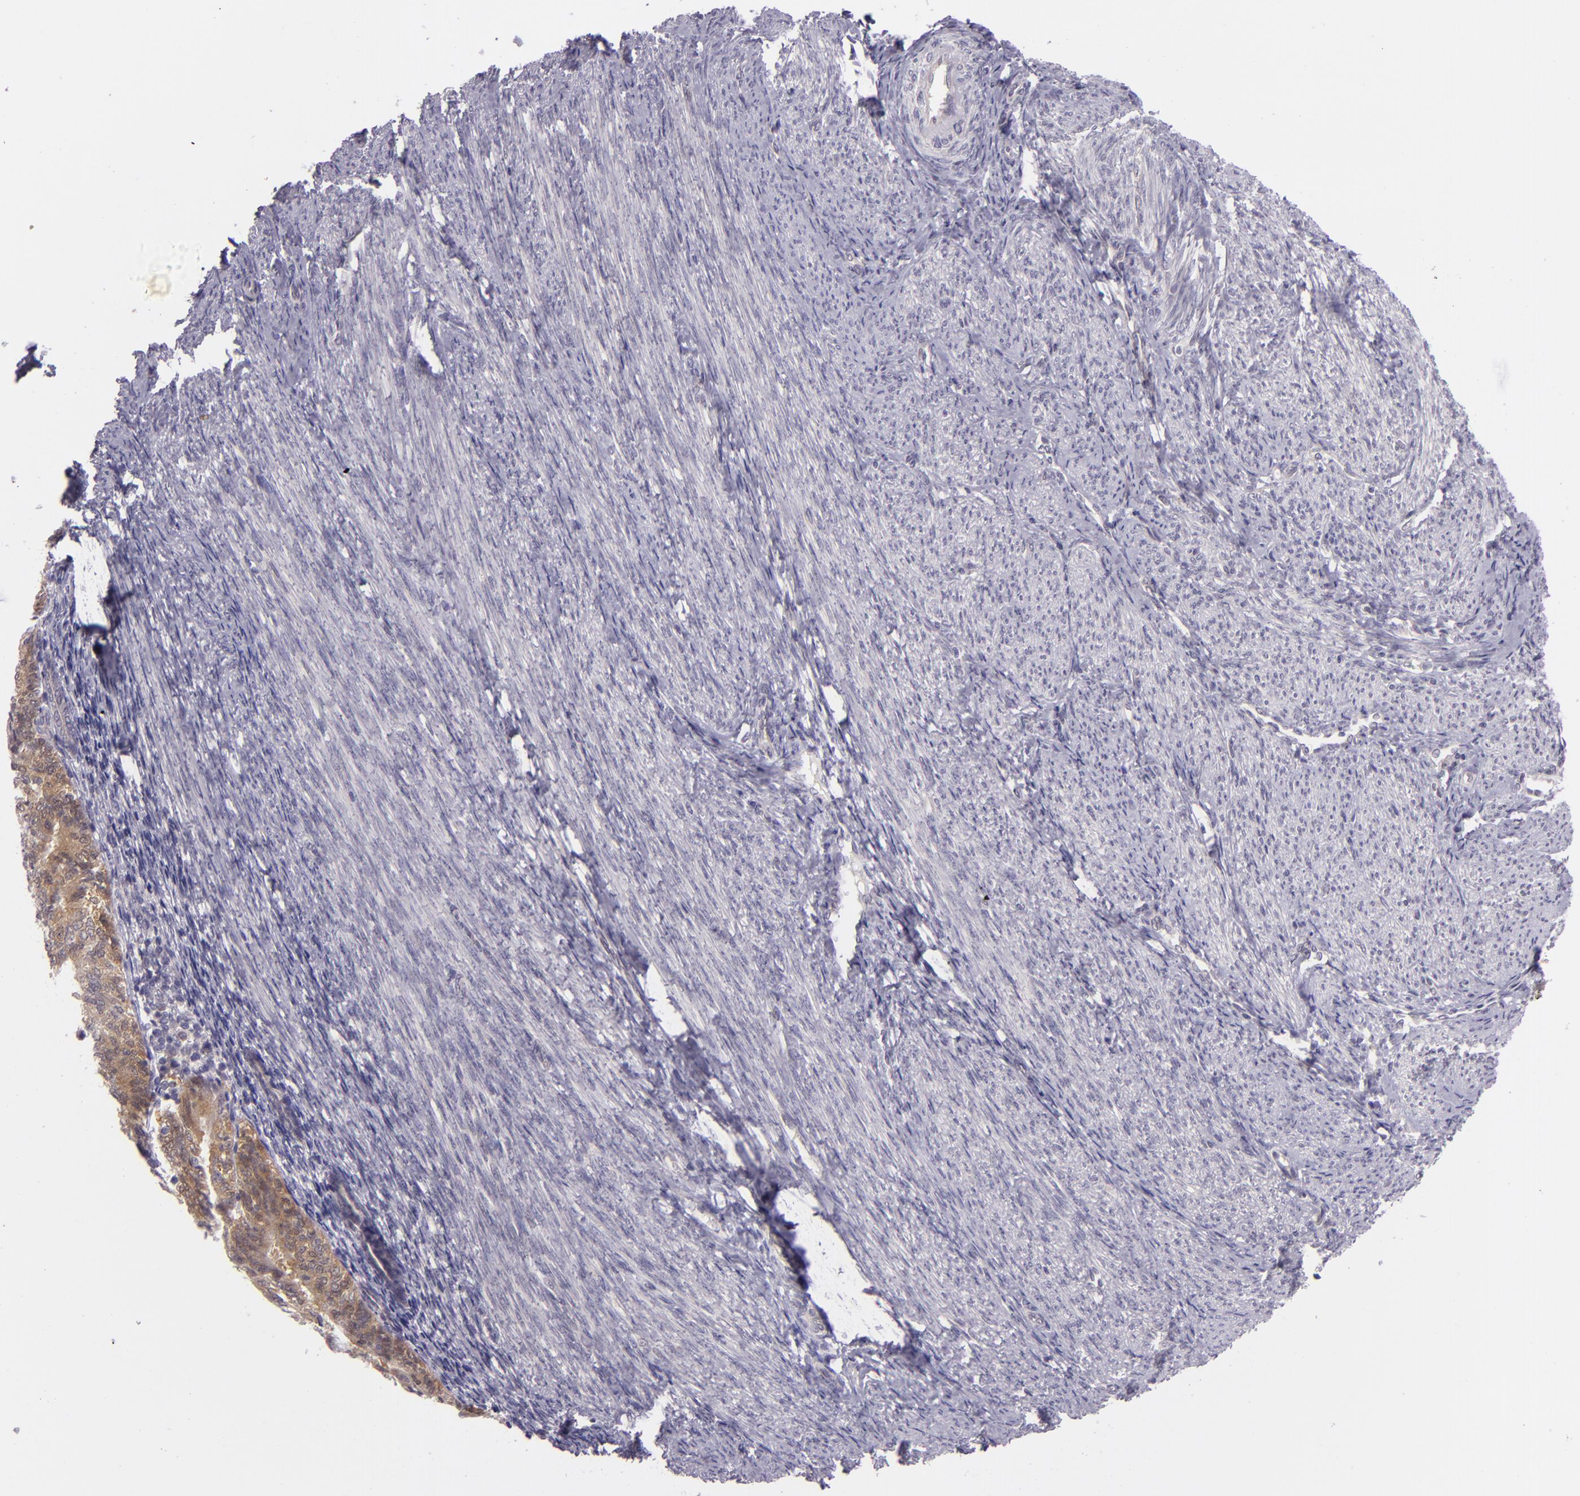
{"staining": {"intensity": "moderate", "quantity": "25%-75%", "location": "cytoplasmic/membranous,nuclear"}, "tissue": "endometrial cancer", "cell_type": "Tumor cells", "image_type": "cancer", "snomed": [{"axis": "morphology", "description": "Adenocarcinoma, NOS"}, {"axis": "topography", "description": "Endometrium"}], "caption": "Immunohistochemistry (IHC) (DAB) staining of endometrial cancer (adenocarcinoma) displays moderate cytoplasmic/membranous and nuclear protein positivity in approximately 25%-75% of tumor cells.", "gene": "CSE1L", "patient": {"sex": "female", "age": 55}}